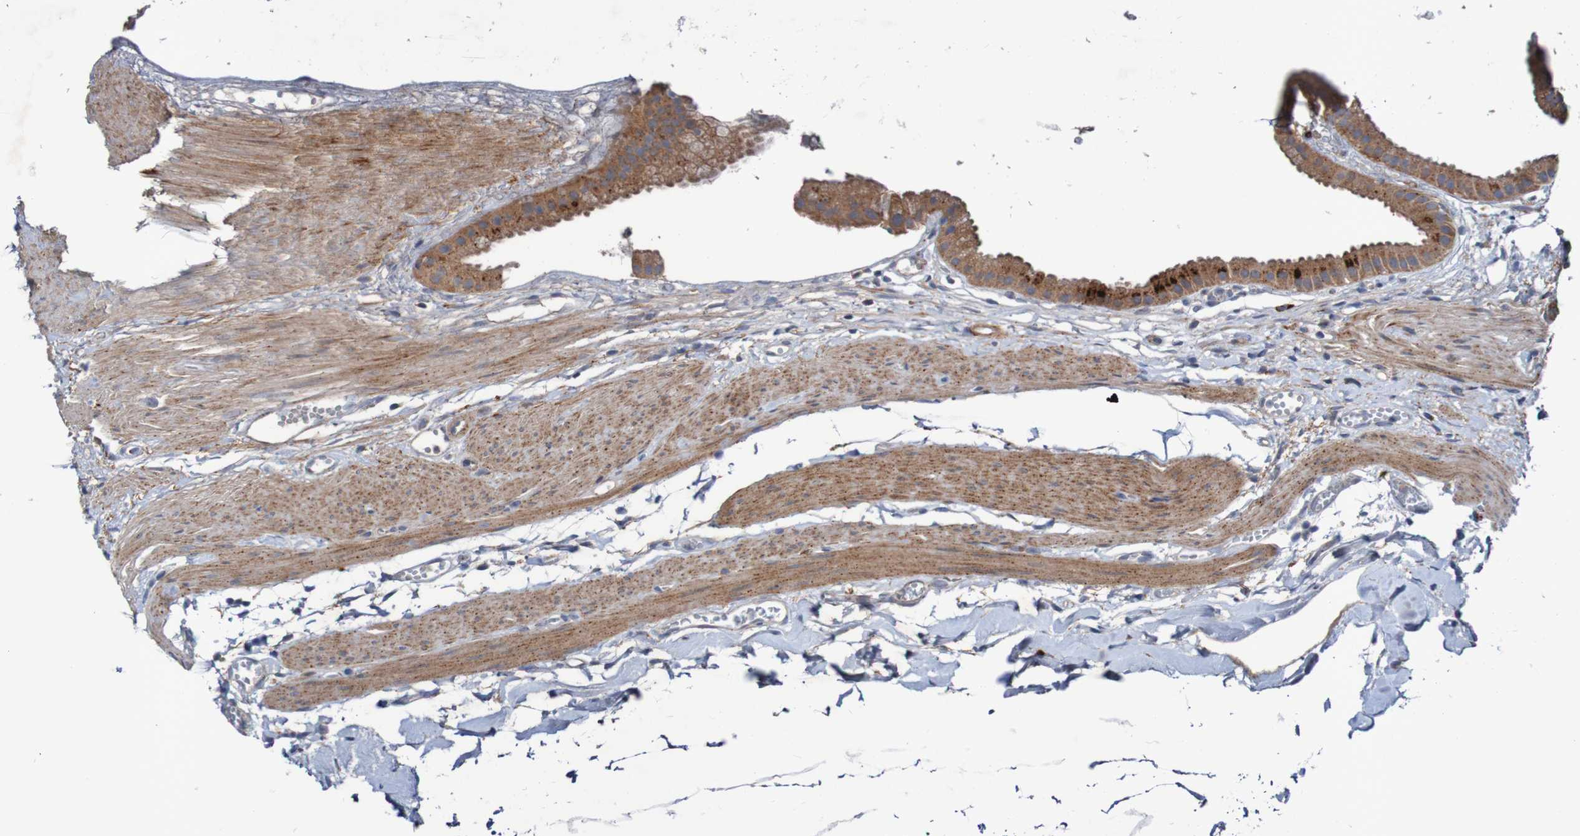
{"staining": {"intensity": "strong", "quantity": "25%-75%", "location": "cytoplasmic/membranous"}, "tissue": "gallbladder", "cell_type": "Glandular cells", "image_type": "normal", "snomed": [{"axis": "morphology", "description": "Normal tissue, NOS"}, {"axis": "topography", "description": "Gallbladder"}], "caption": "Immunohistochemistry (IHC) micrograph of normal gallbladder: human gallbladder stained using IHC exhibits high levels of strong protein expression localized specifically in the cytoplasmic/membranous of glandular cells, appearing as a cytoplasmic/membranous brown color.", "gene": "ANGPT4", "patient": {"sex": "female", "age": 64}}